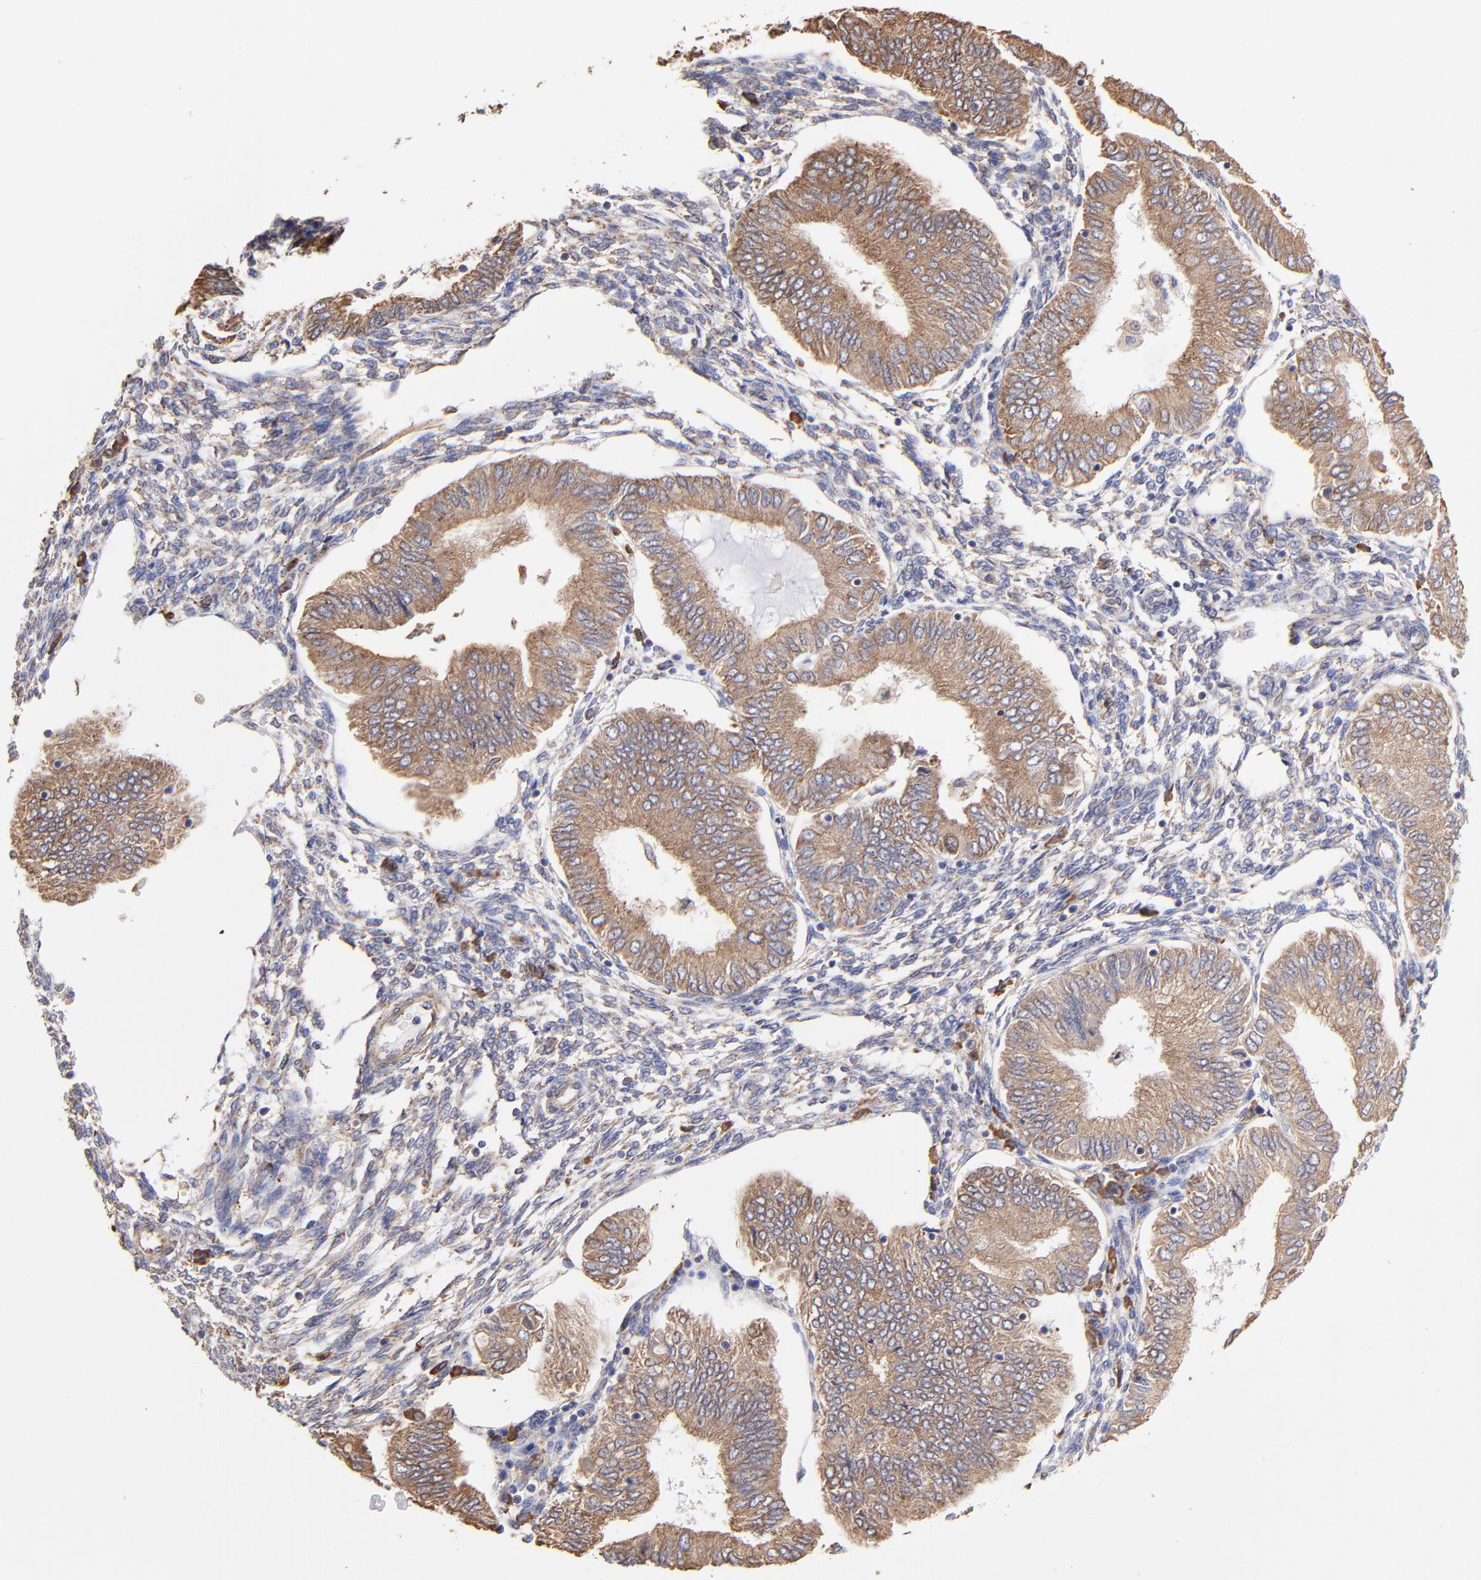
{"staining": {"intensity": "moderate", "quantity": ">75%", "location": "cytoplasmic/membranous"}, "tissue": "endometrial cancer", "cell_type": "Tumor cells", "image_type": "cancer", "snomed": [{"axis": "morphology", "description": "Adenocarcinoma, NOS"}, {"axis": "topography", "description": "Endometrium"}], "caption": "Approximately >75% of tumor cells in endometrial adenocarcinoma exhibit moderate cytoplasmic/membranous protein expression as visualized by brown immunohistochemical staining.", "gene": "PFKM", "patient": {"sex": "female", "age": 51}}